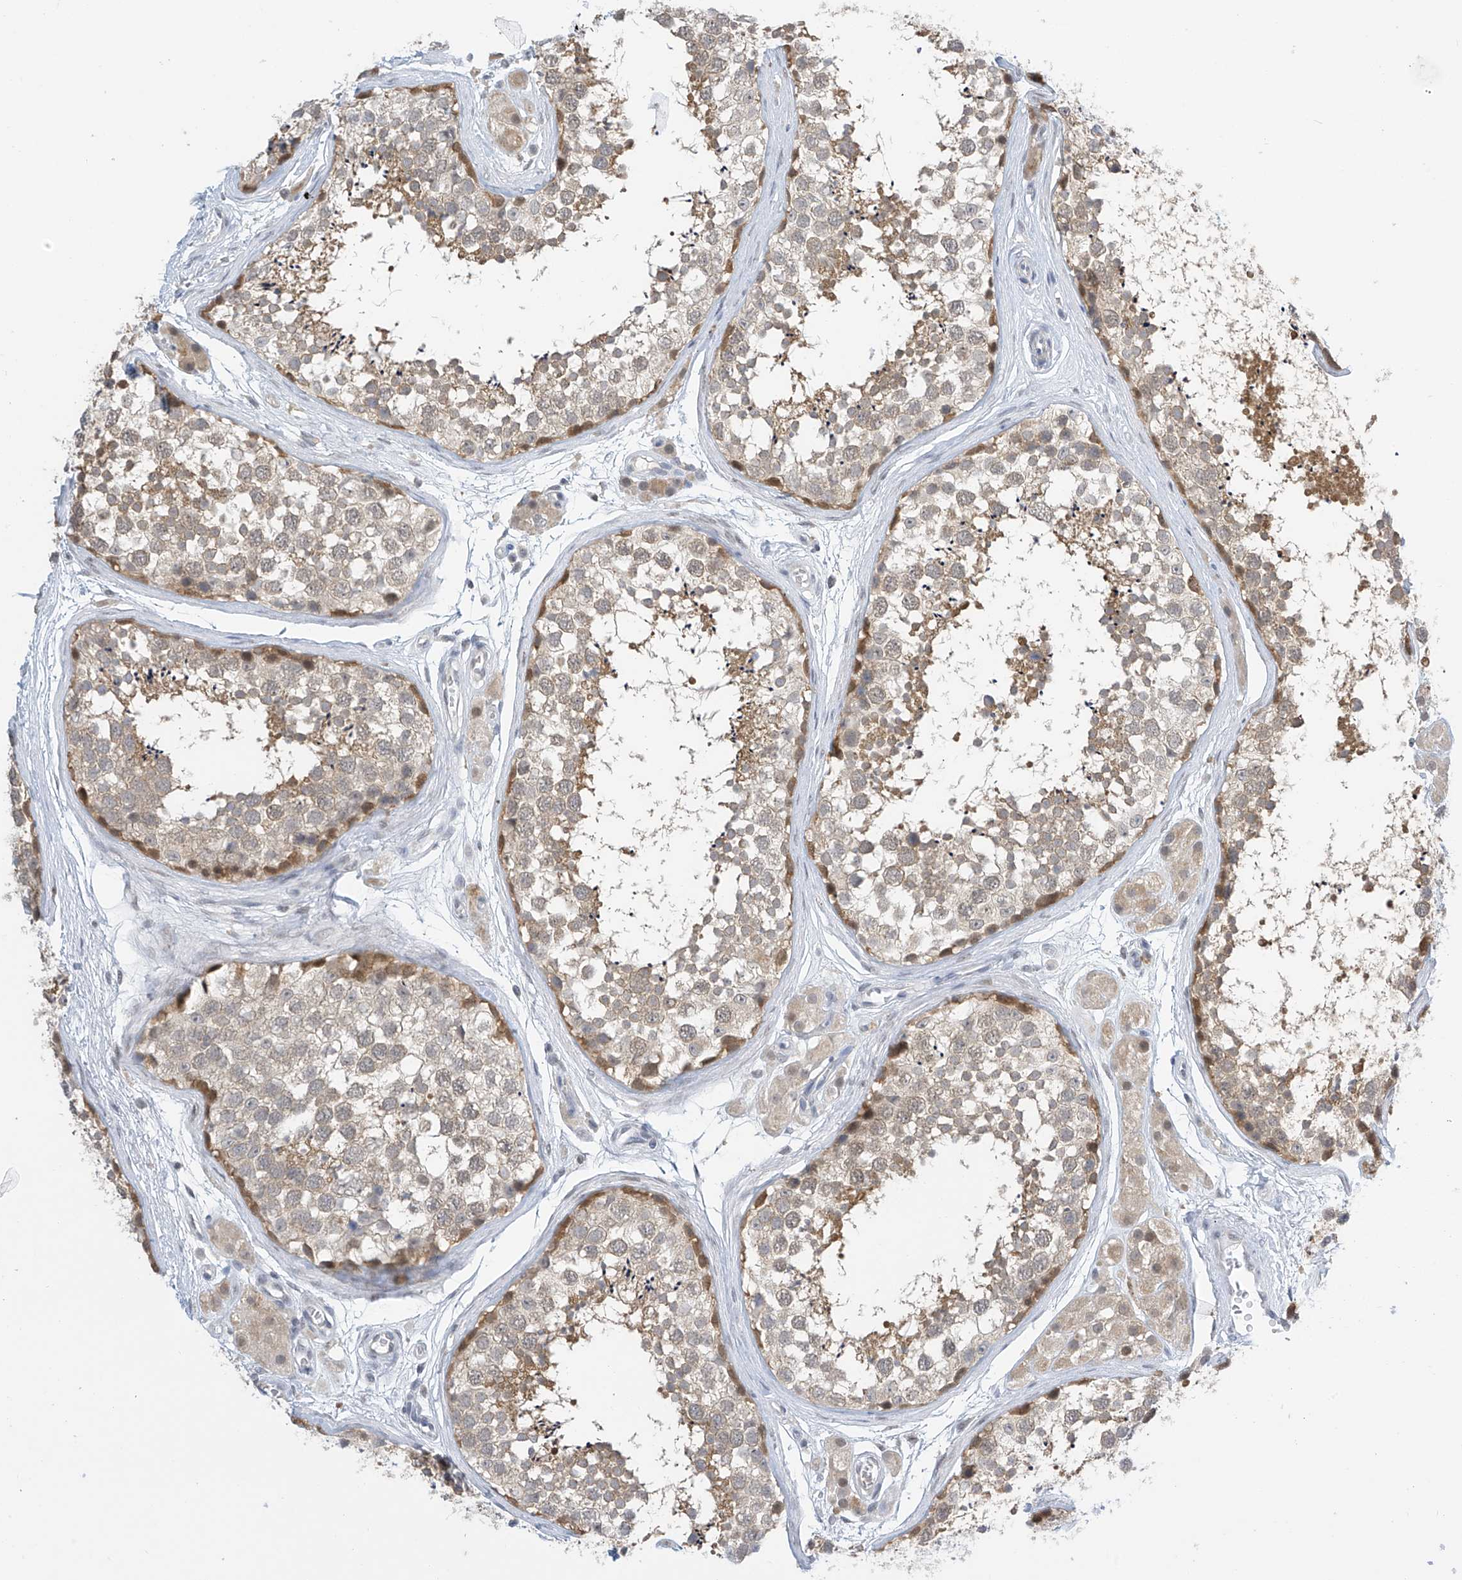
{"staining": {"intensity": "moderate", "quantity": "<25%", "location": "cytoplasmic/membranous"}, "tissue": "testis", "cell_type": "Cells in seminiferous ducts", "image_type": "normal", "snomed": [{"axis": "morphology", "description": "Normal tissue, NOS"}, {"axis": "topography", "description": "Testis"}], "caption": "IHC of normal human testis demonstrates low levels of moderate cytoplasmic/membranous positivity in about <25% of cells in seminiferous ducts. (DAB IHC with brightfield microscopy, high magnification).", "gene": "APLF", "patient": {"sex": "male", "age": 56}}